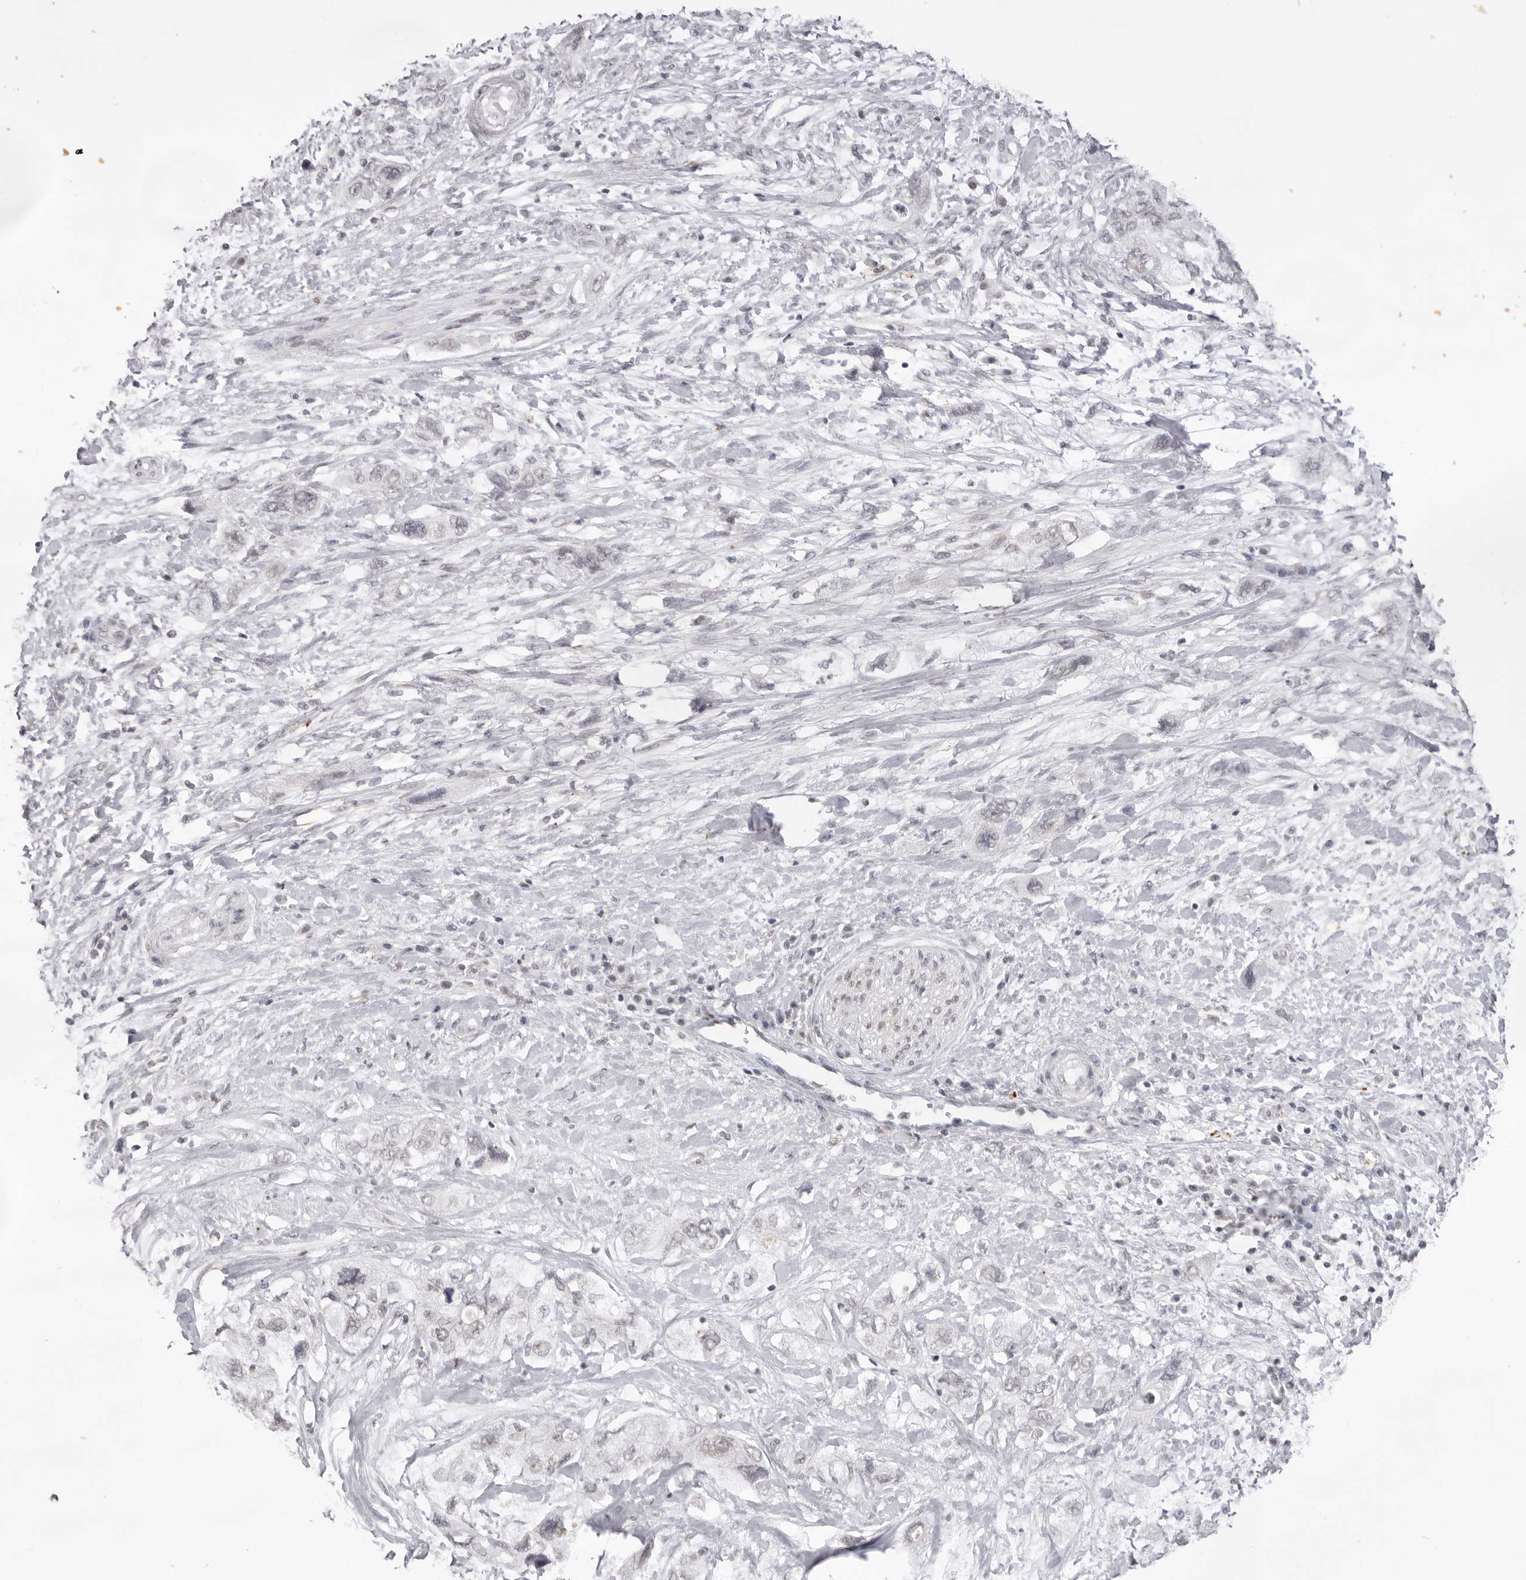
{"staining": {"intensity": "negative", "quantity": "none", "location": "none"}, "tissue": "pancreatic cancer", "cell_type": "Tumor cells", "image_type": "cancer", "snomed": [{"axis": "morphology", "description": "Adenocarcinoma, NOS"}, {"axis": "topography", "description": "Pancreas"}], "caption": "Tumor cells show no significant staining in pancreatic cancer (adenocarcinoma).", "gene": "NTM", "patient": {"sex": "female", "age": 73}}